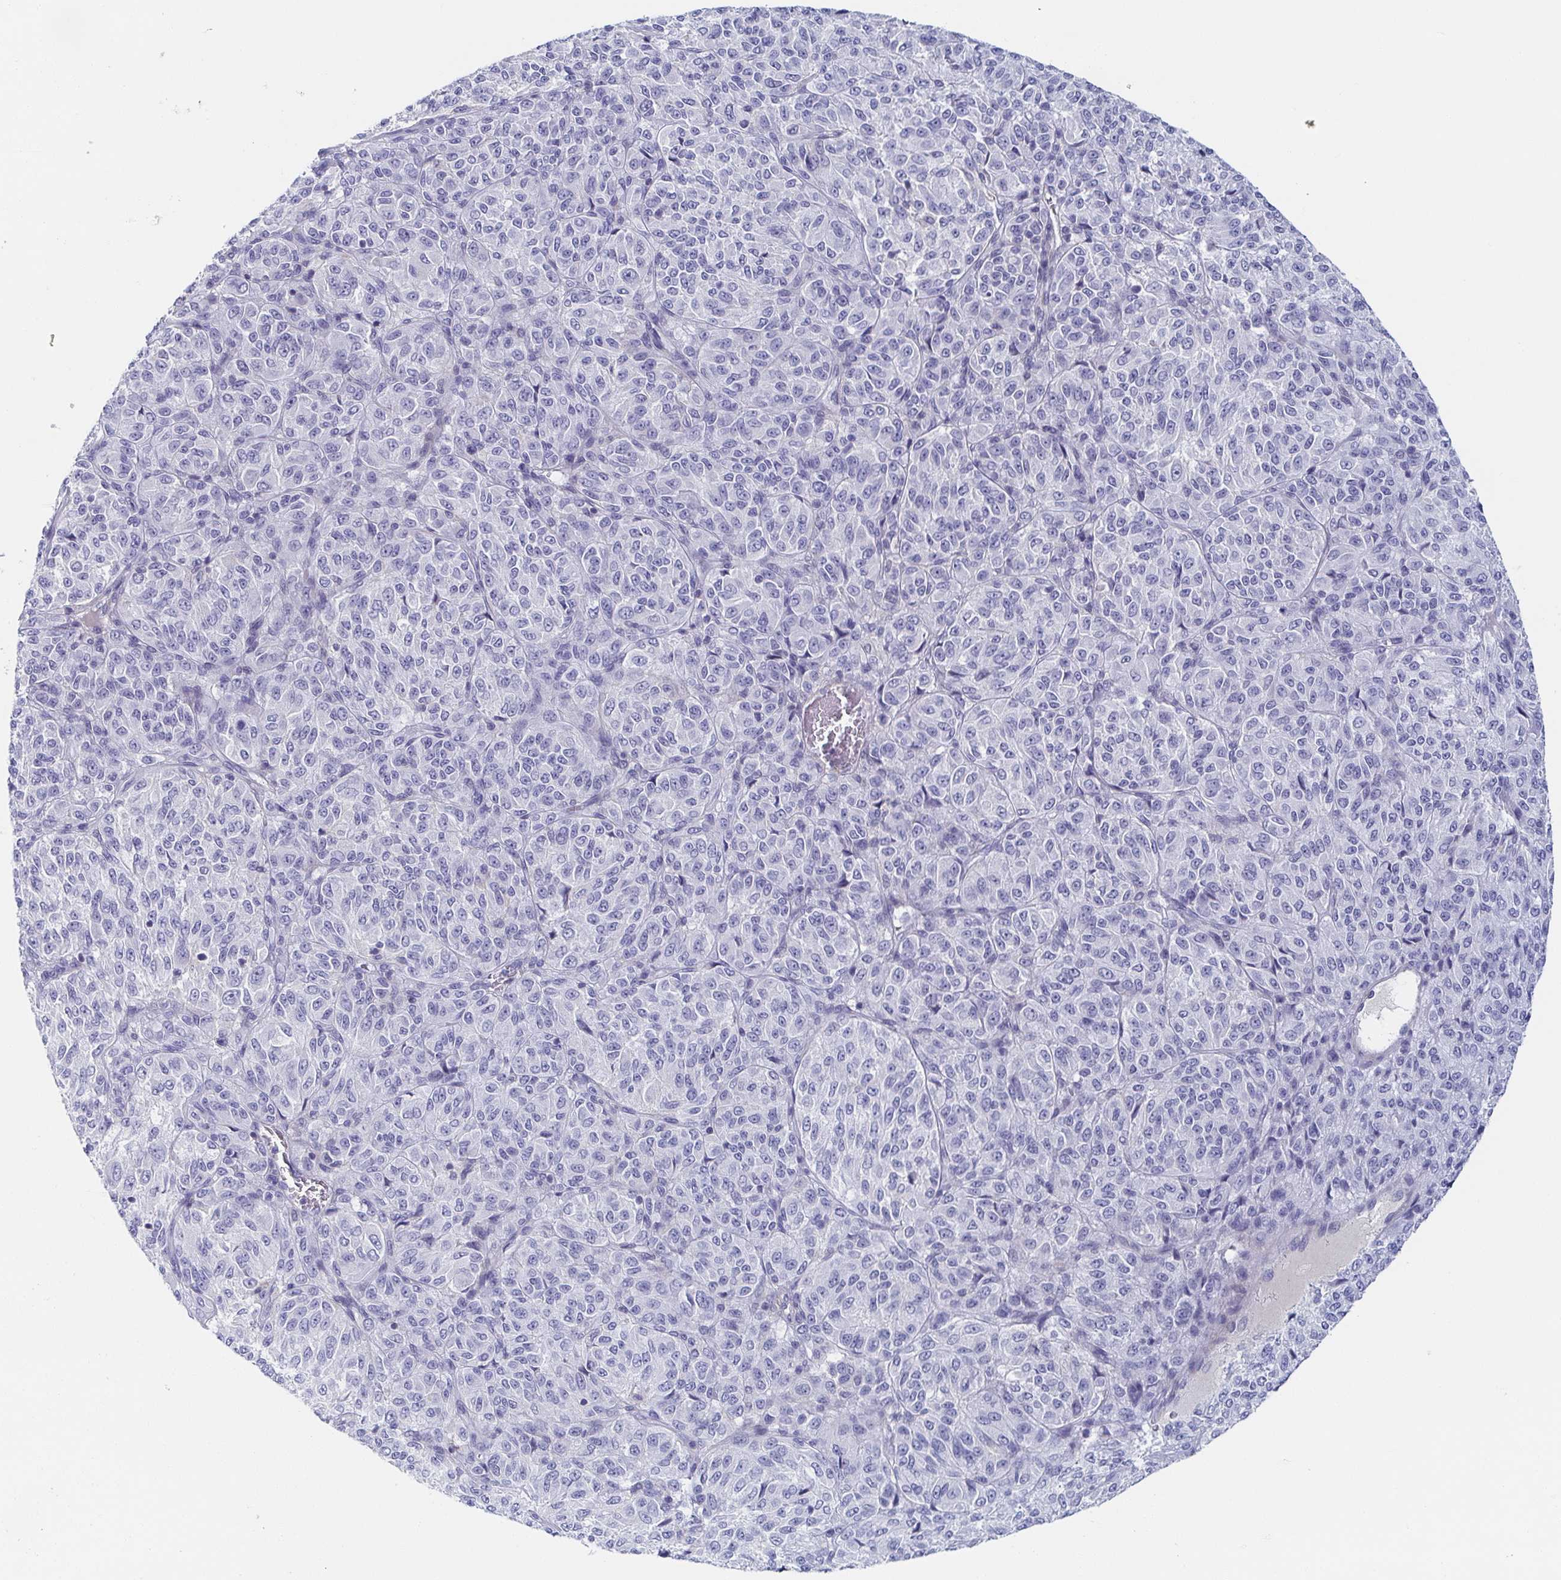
{"staining": {"intensity": "negative", "quantity": "none", "location": "none"}, "tissue": "melanoma", "cell_type": "Tumor cells", "image_type": "cancer", "snomed": [{"axis": "morphology", "description": "Malignant melanoma, Metastatic site"}, {"axis": "topography", "description": "Brain"}], "caption": "IHC micrograph of neoplastic tissue: human malignant melanoma (metastatic site) stained with DAB (3,3'-diaminobenzidine) displays no significant protein positivity in tumor cells.", "gene": "RHOV", "patient": {"sex": "female", "age": 56}}